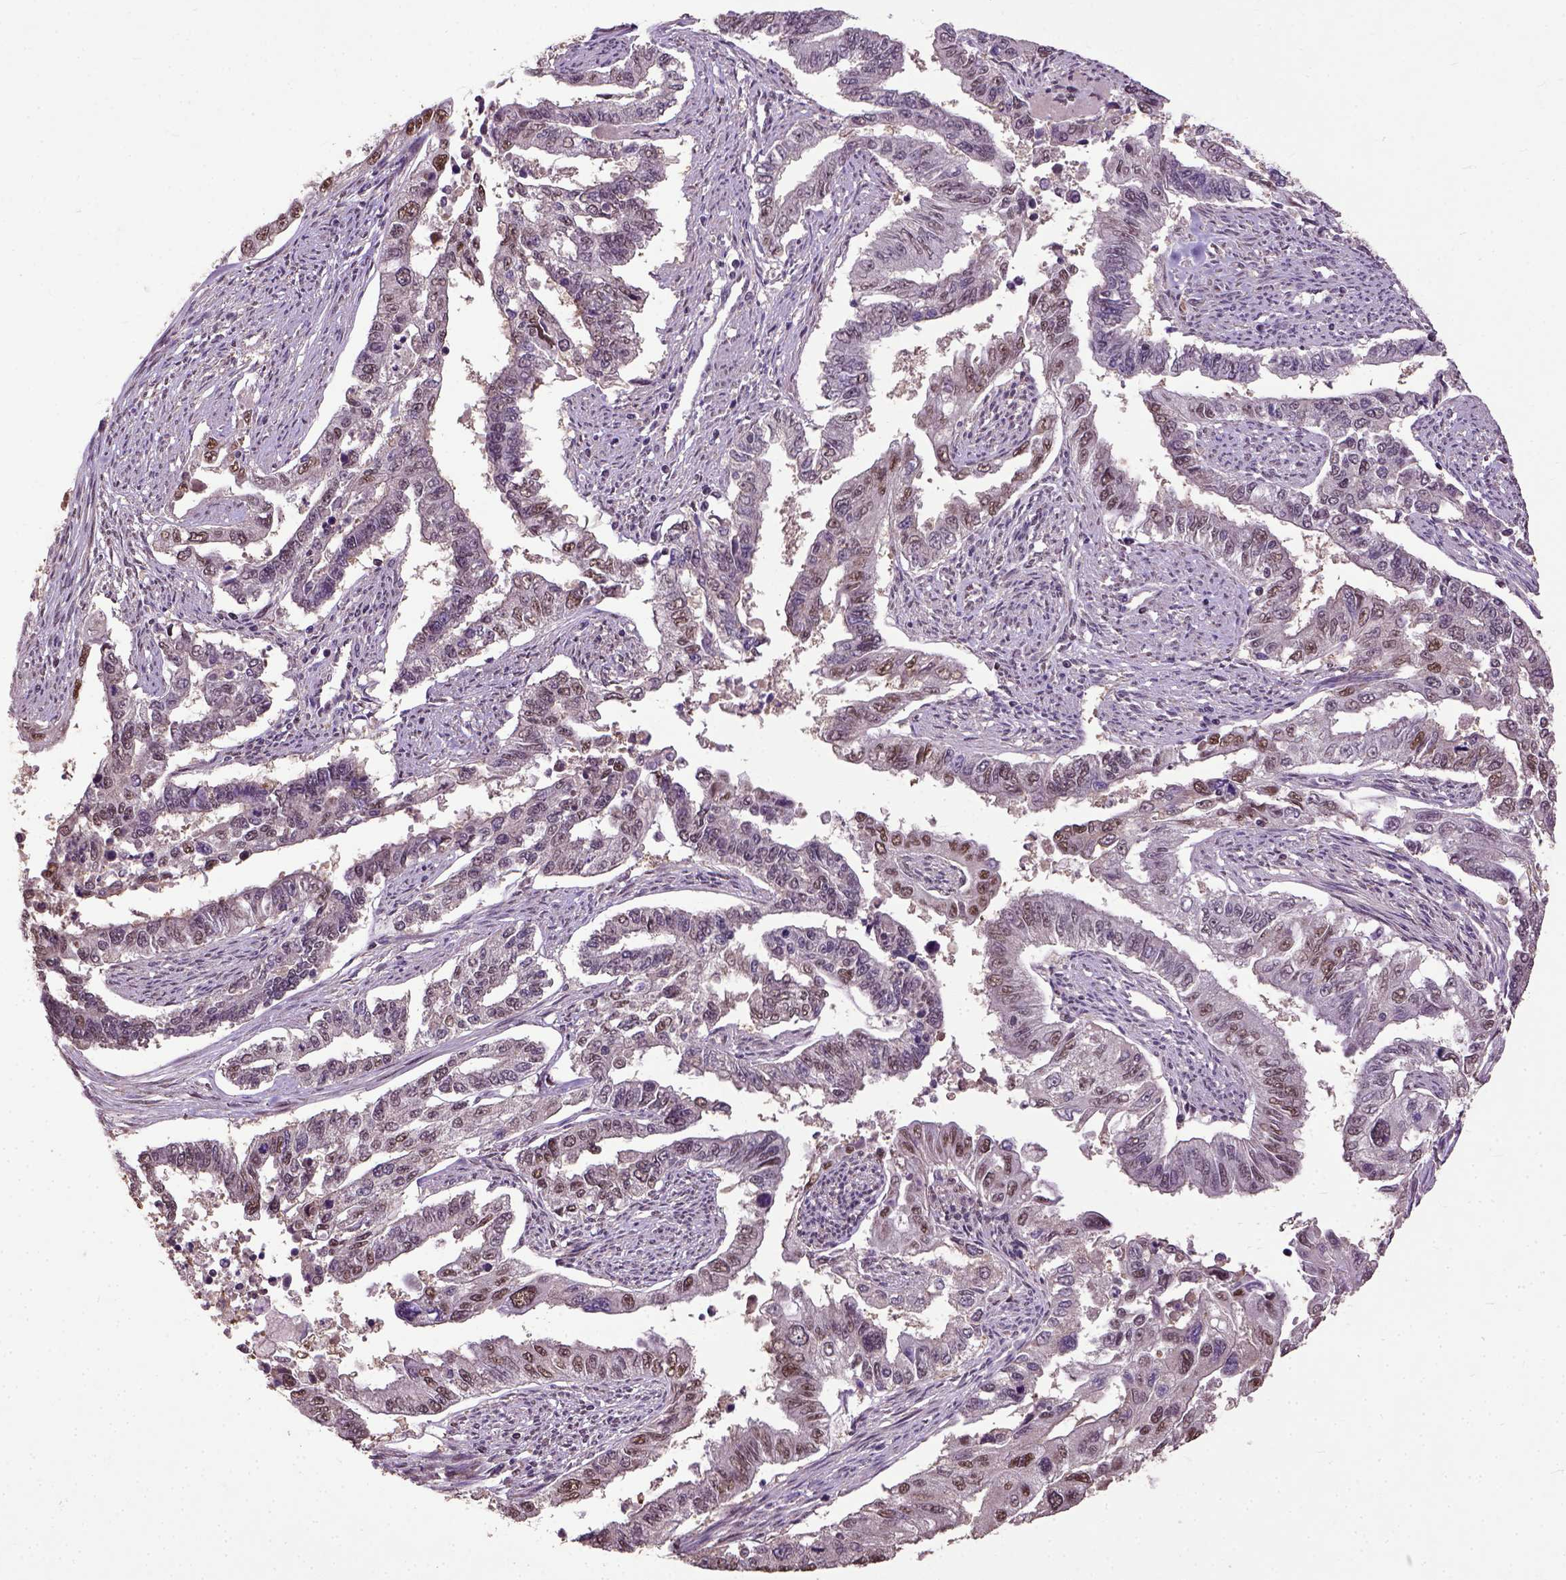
{"staining": {"intensity": "moderate", "quantity": "25%-75%", "location": "nuclear"}, "tissue": "endometrial cancer", "cell_type": "Tumor cells", "image_type": "cancer", "snomed": [{"axis": "morphology", "description": "Adenocarcinoma, NOS"}, {"axis": "topography", "description": "Uterus"}], "caption": "Immunohistochemistry (IHC) image of neoplastic tissue: human adenocarcinoma (endometrial) stained using IHC reveals medium levels of moderate protein expression localized specifically in the nuclear of tumor cells, appearing as a nuclear brown color.", "gene": "UBA3", "patient": {"sex": "female", "age": 59}}